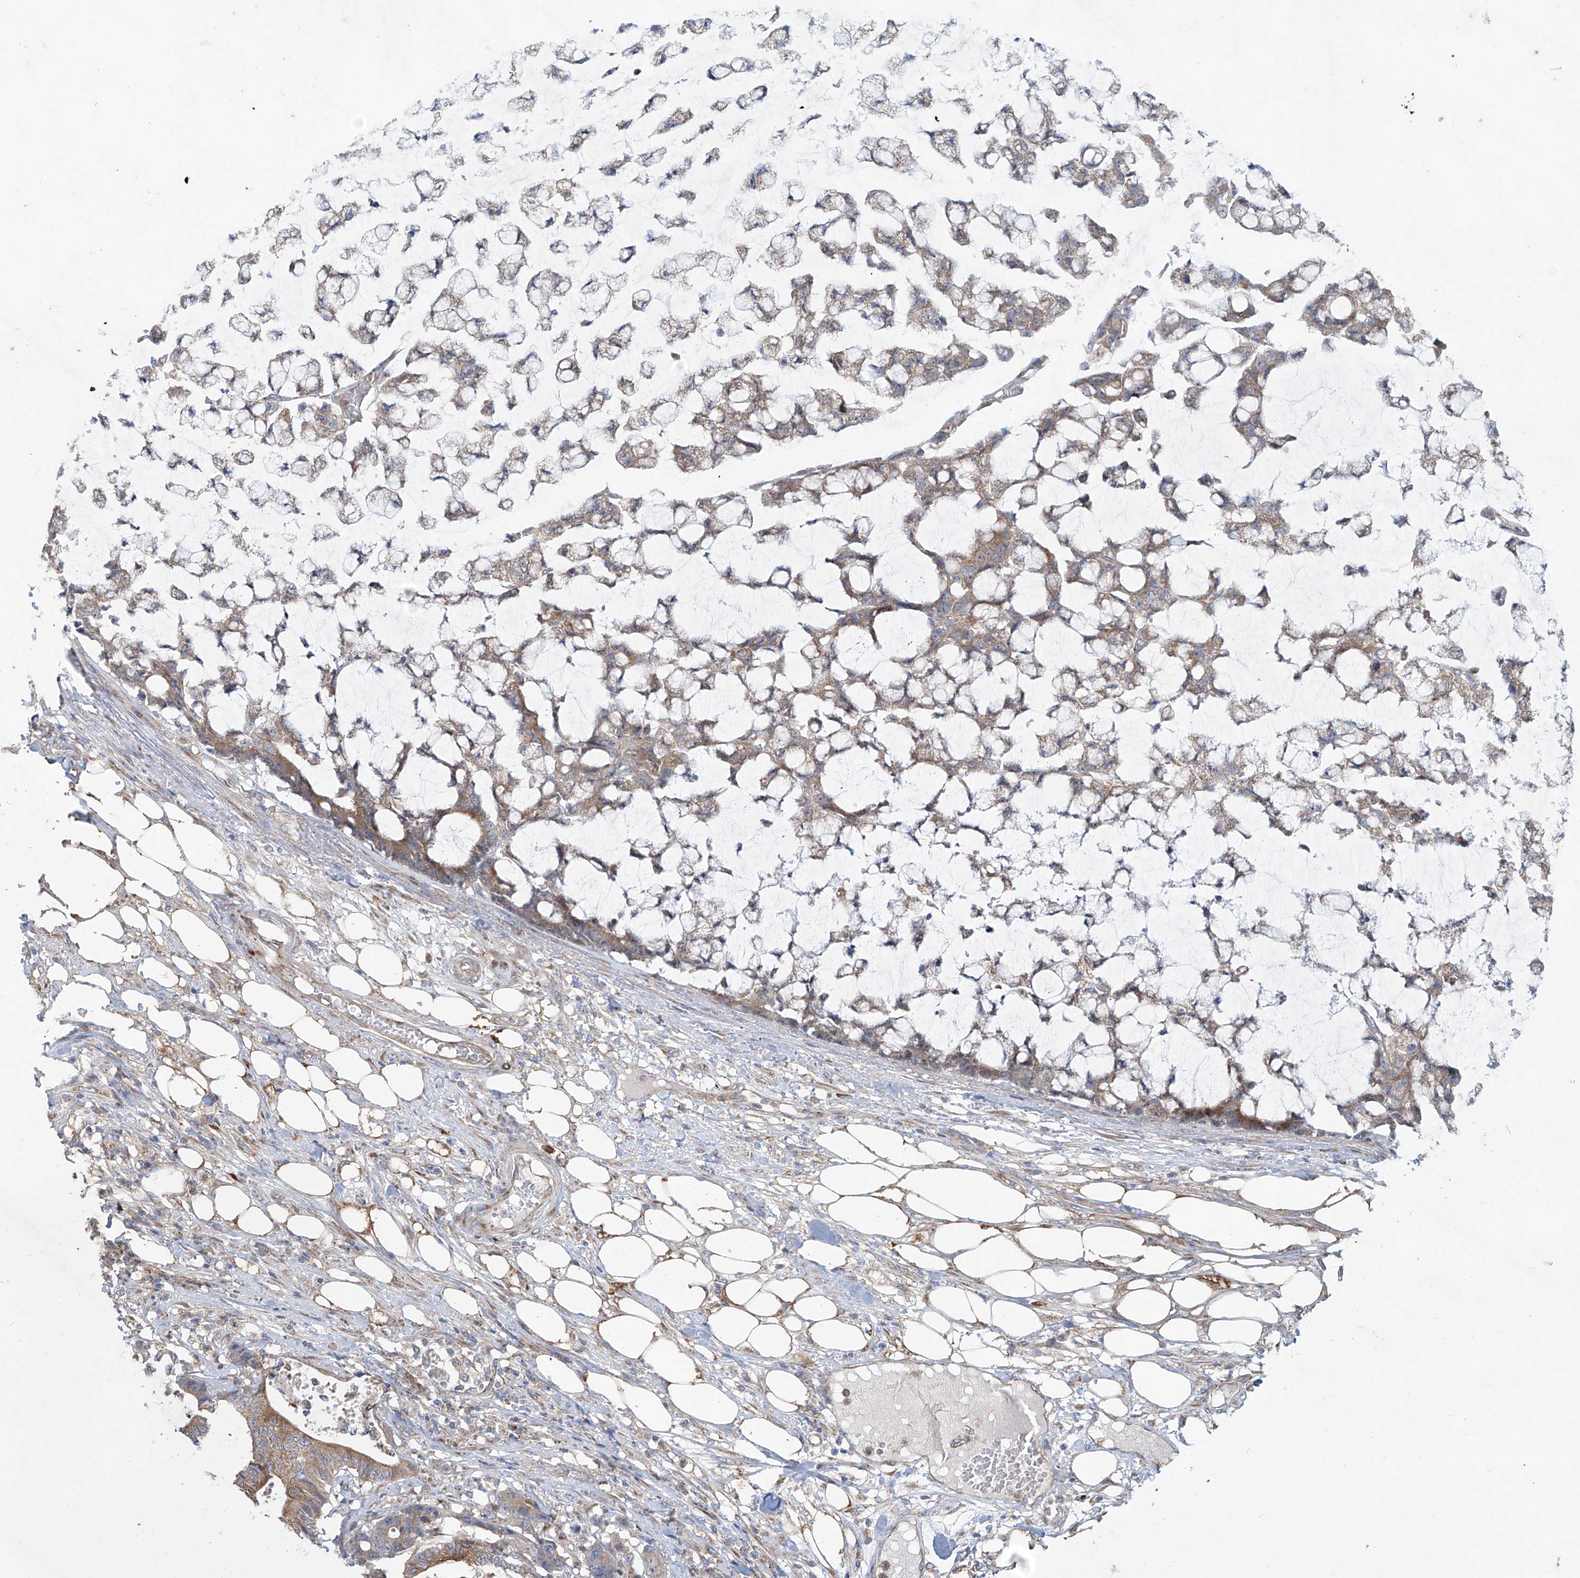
{"staining": {"intensity": "weak", "quantity": ">75%", "location": "cytoplasmic/membranous"}, "tissue": "colorectal cancer", "cell_type": "Tumor cells", "image_type": "cancer", "snomed": [{"axis": "morphology", "description": "Adenocarcinoma, NOS"}, {"axis": "topography", "description": "Colon"}], "caption": "A brown stain highlights weak cytoplasmic/membranous staining of a protein in adenocarcinoma (colorectal) tumor cells.", "gene": "KLC4", "patient": {"sex": "female", "age": 84}}